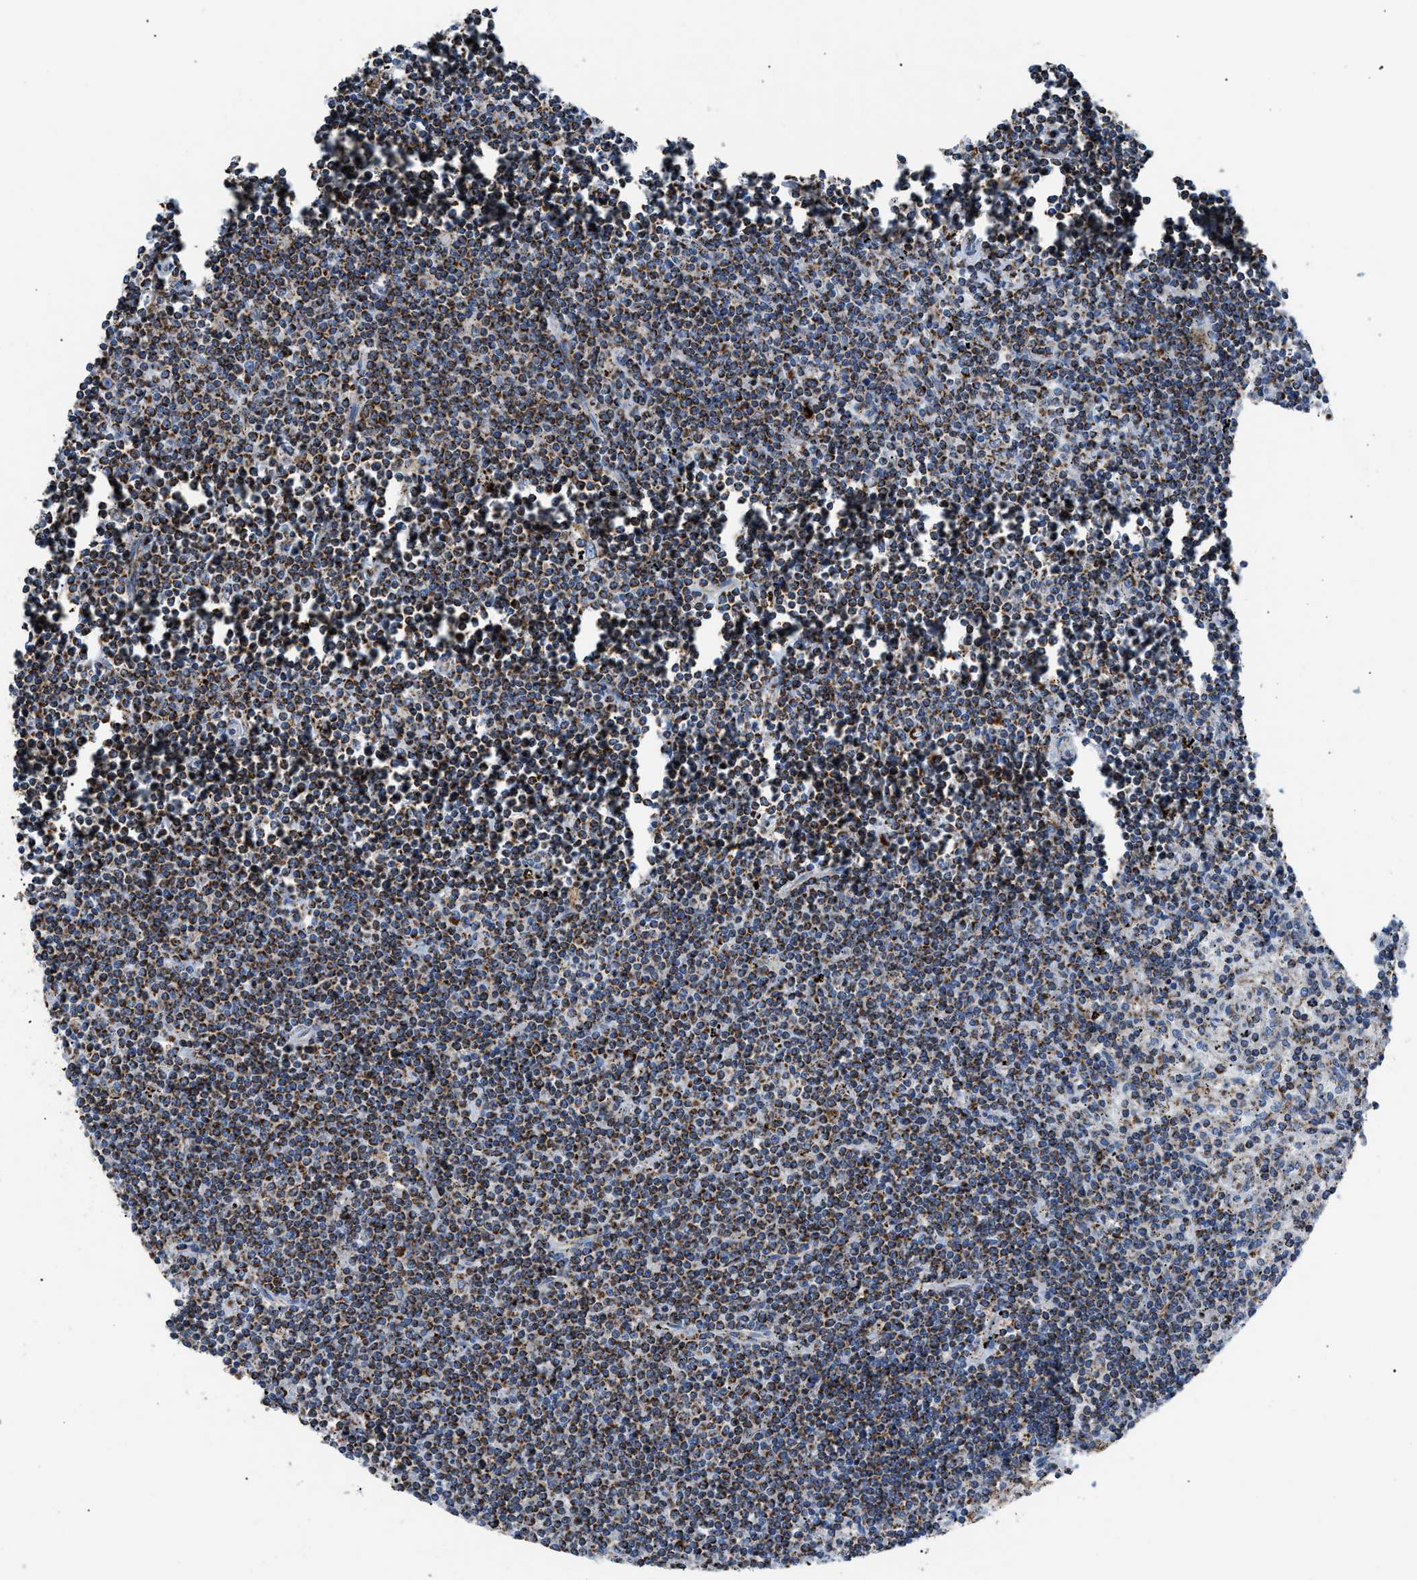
{"staining": {"intensity": "strong", "quantity": ">75%", "location": "cytoplasmic/membranous"}, "tissue": "lymphoma", "cell_type": "Tumor cells", "image_type": "cancer", "snomed": [{"axis": "morphology", "description": "Malignant lymphoma, non-Hodgkin's type, Low grade"}, {"axis": "topography", "description": "Spleen"}], "caption": "A brown stain labels strong cytoplasmic/membranous positivity of a protein in human low-grade malignant lymphoma, non-Hodgkin's type tumor cells.", "gene": "PHB2", "patient": {"sex": "male", "age": 76}}